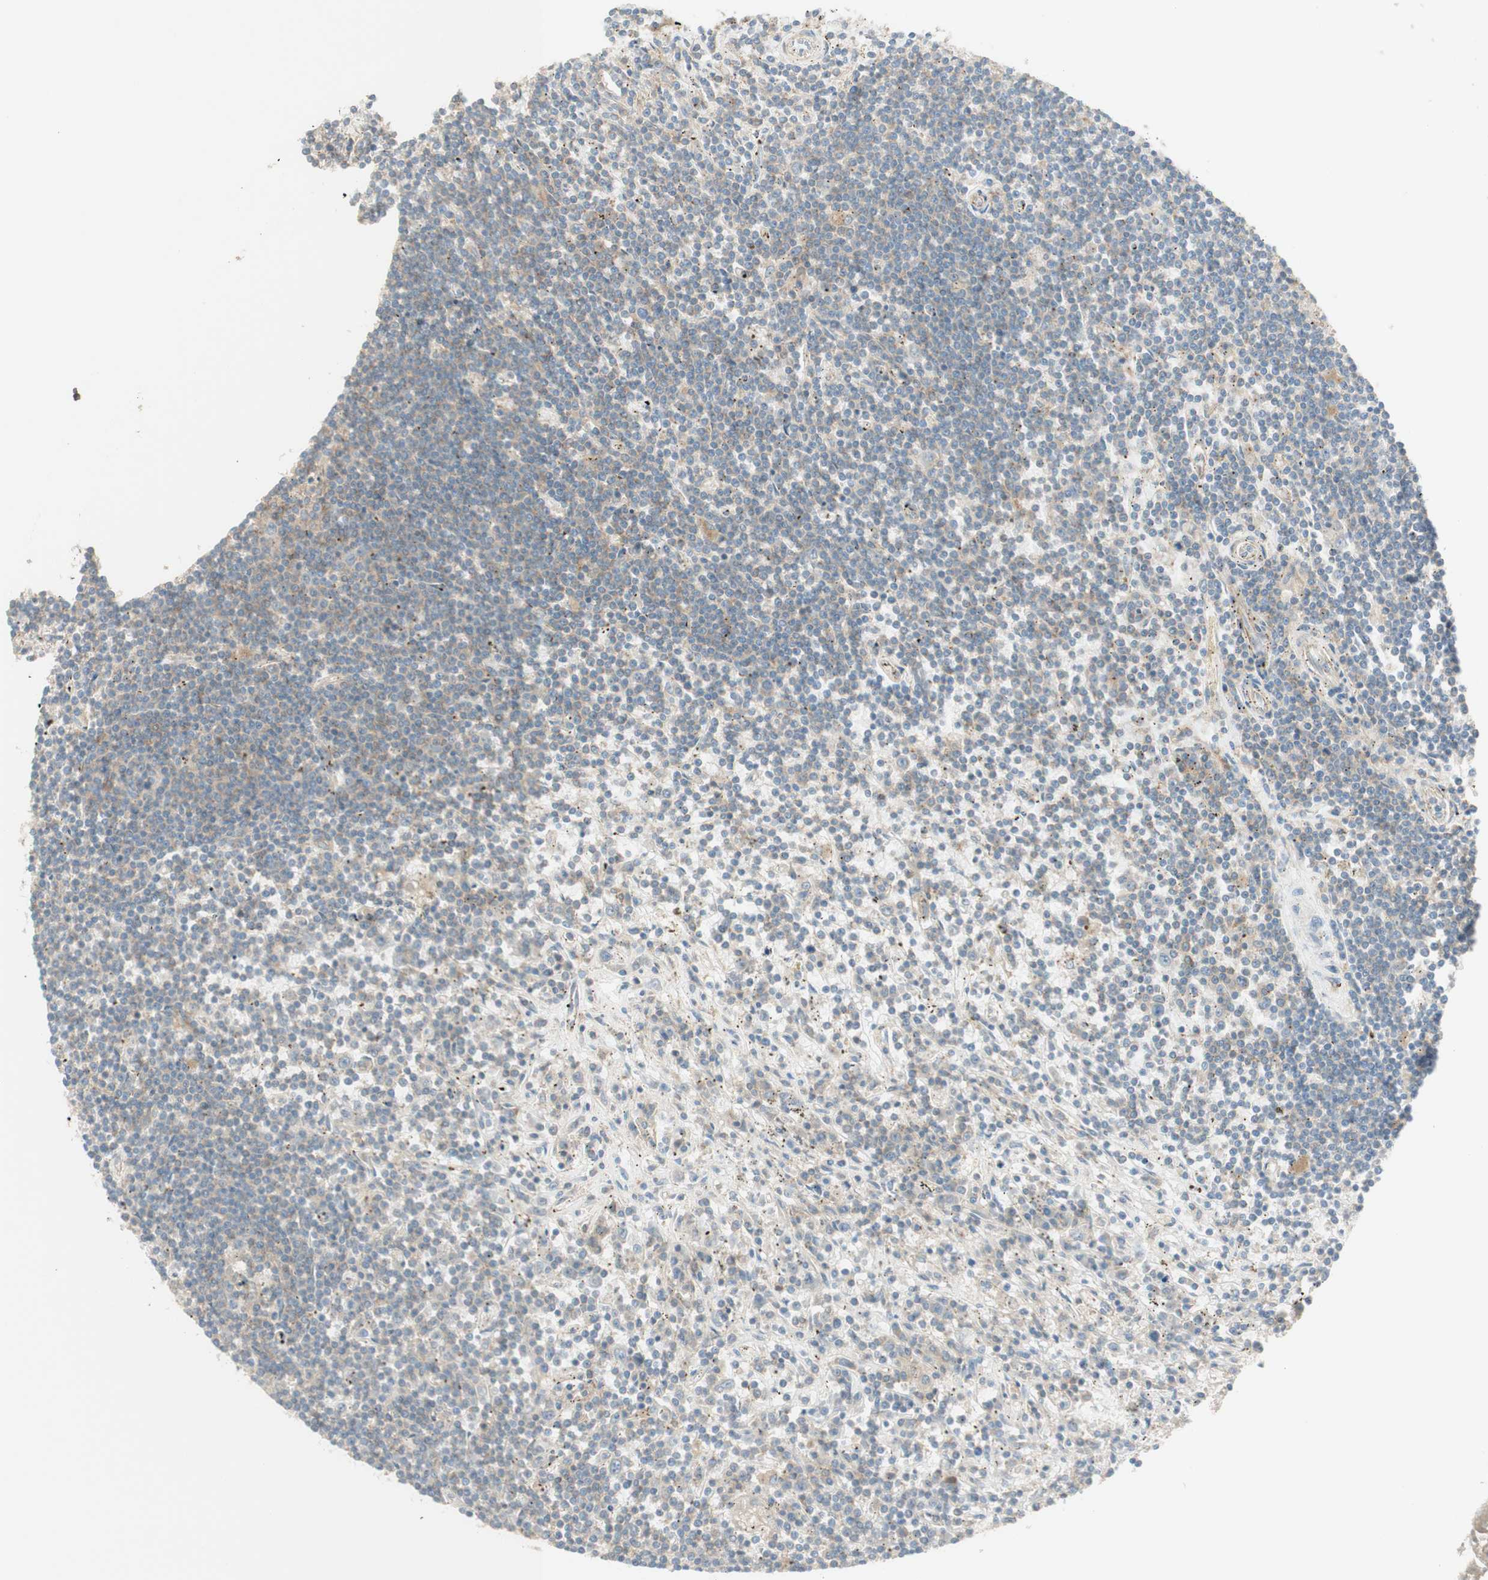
{"staining": {"intensity": "moderate", "quantity": "25%-75%", "location": "cytoplasmic/membranous"}, "tissue": "lymphoma", "cell_type": "Tumor cells", "image_type": "cancer", "snomed": [{"axis": "morphology", "description": "Malignant lymphoma, non-Hodgkin's type, Low grade"}, {"axis": "topography", "description": "Spleen"}], "caption": "Protein expression by IHC displays moderate cytoplasmic/membranous expression in about 25%-75% of tumor cells in malignant lymphoma, non-Hodgkin's type (low-grade). (DAB (3,3'-diaminobenzidine) = brown stain, brightfield microscopy at high magnification).", "gene": "IKBKG", "patient": {"sex": "male", "age": 76}}